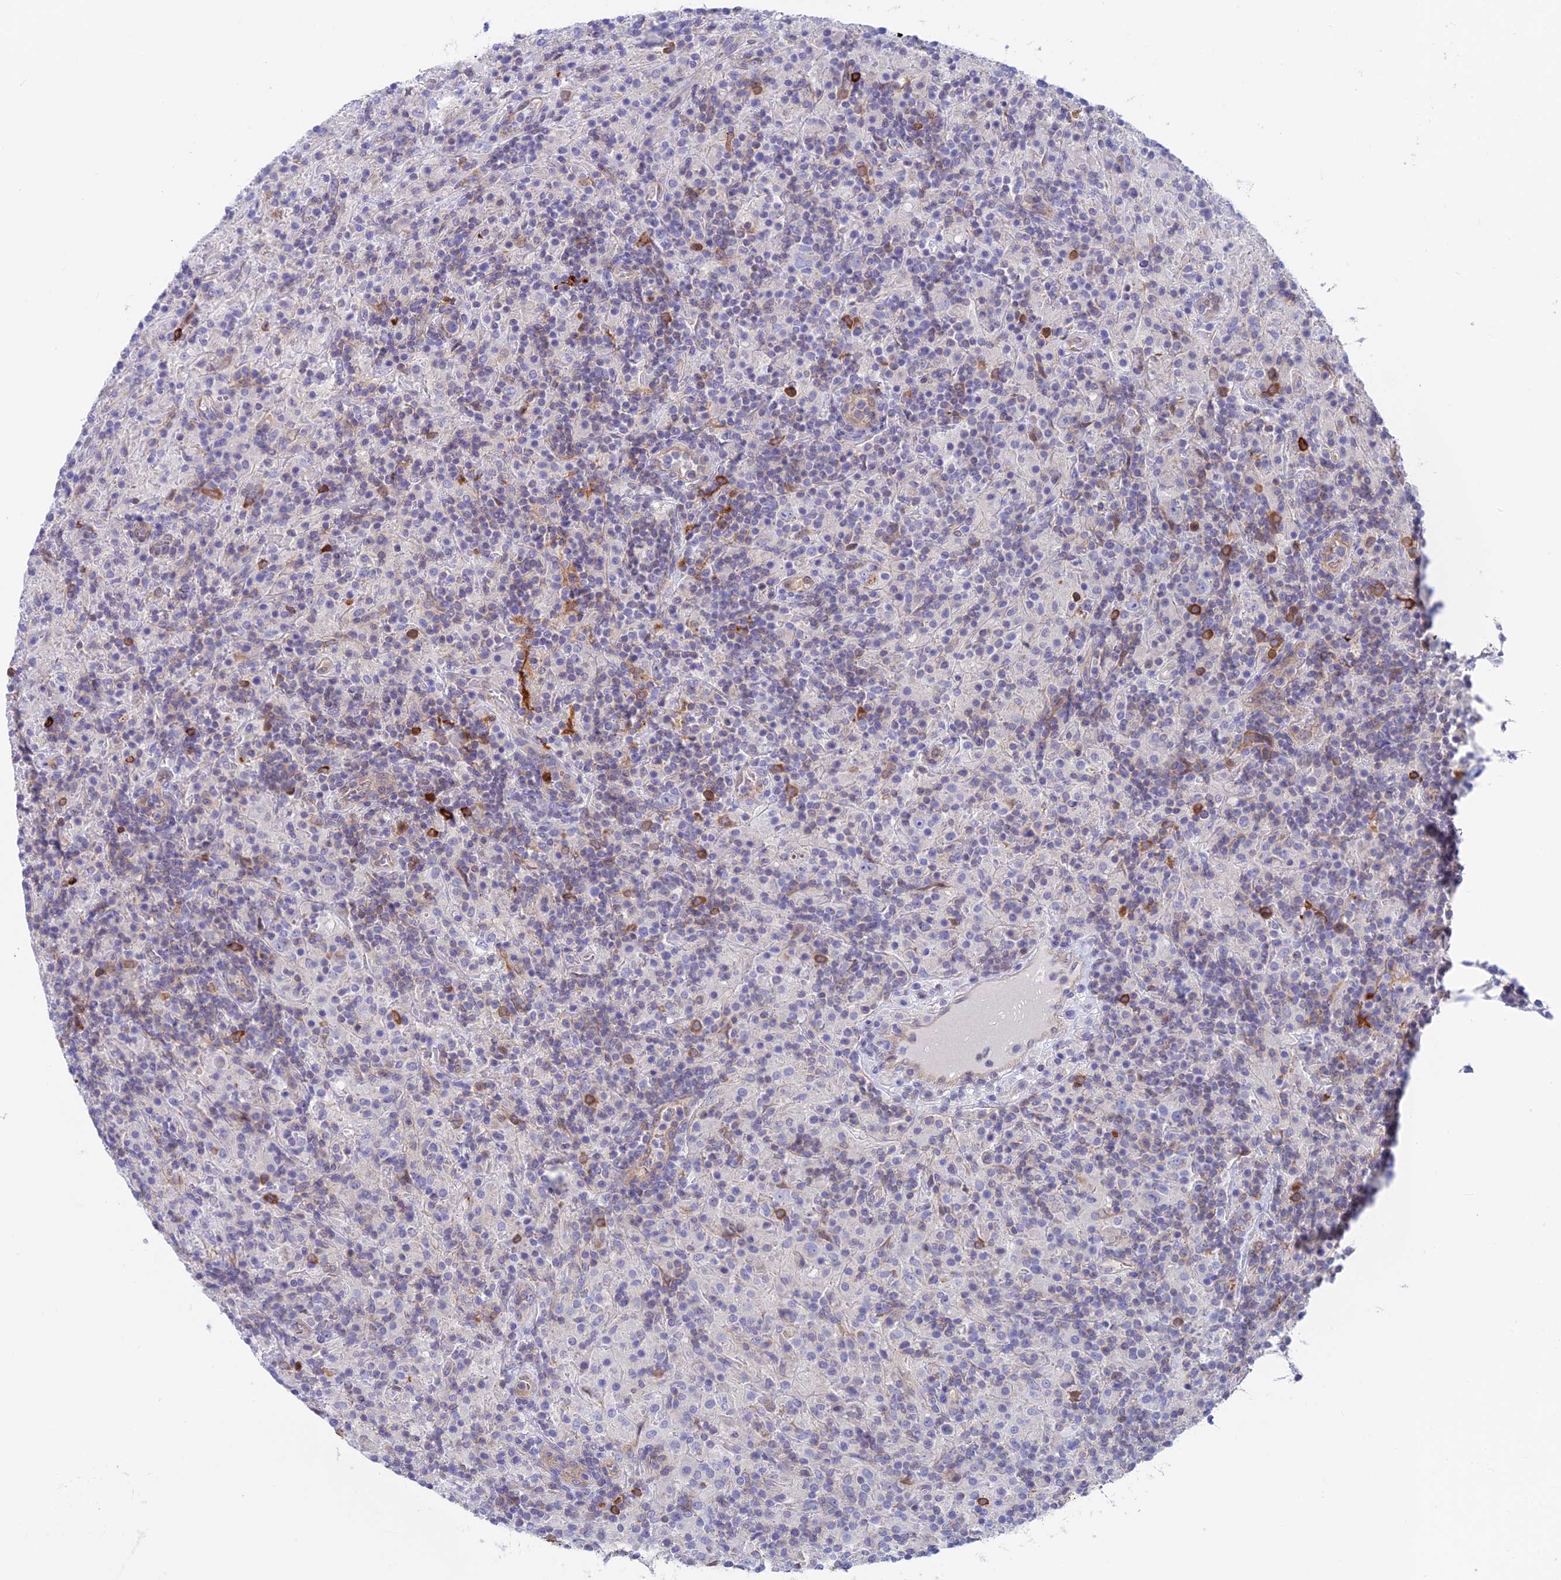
{"staining": {"intensity": "negative", "quantity": "none", "location": "none"}, "tissue": "lymphoma", "cell_type": "Tumor cells", "image_type": "cancer", "snomed": [{"axis": "morphology", "description": "Hodgkin's disease, NOS"}, {"axis": "topography", "description": "Lymph node"}], "caption": "Human Hodgkin's disease stained for a protein using immunohistochemistry (IHC) exhibits no staining in tumor cells.", "gene": "LZTFL1", "patient": {"sex": "male", "age": 70}}